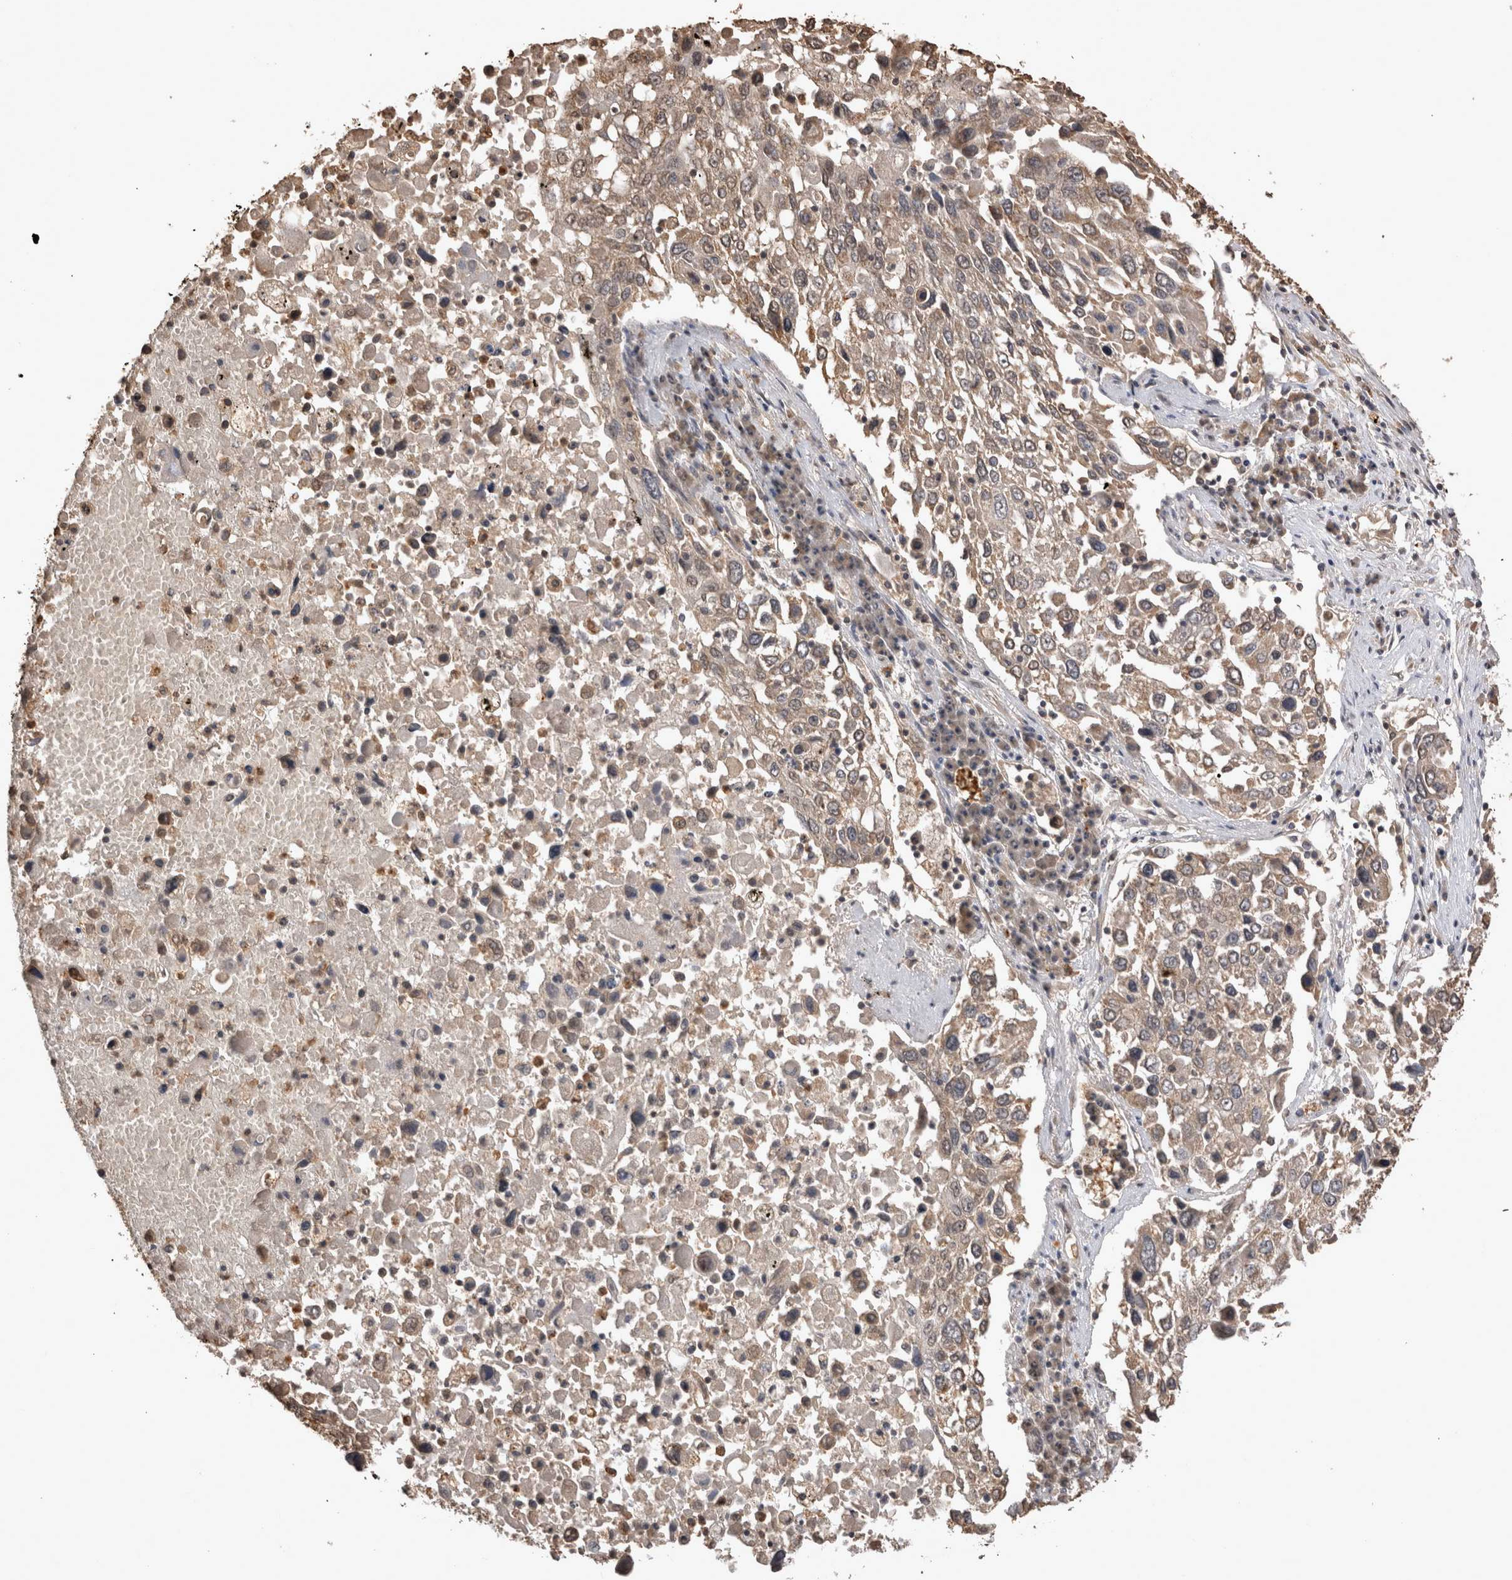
{"staining": {"intensity": "weak", "quantity": ">75%", "location": "cytoplasmic/membranous"}, "tissue": "lung cancer", "cell_type": "Tumor cells", "image_type": "cancer", "snomed": [{"axis": "morphology", "description": "Squamous cell carcinoma, NOS"}, {"axis": "topography", "description": "Lung"}], "caption": "Lung cancer stained for a protein exhibits weak cytoplasmic/membranous positivity in tumor cells.", "gene": "SOCS5", "patient": {"sex": "male", "age": 65}}